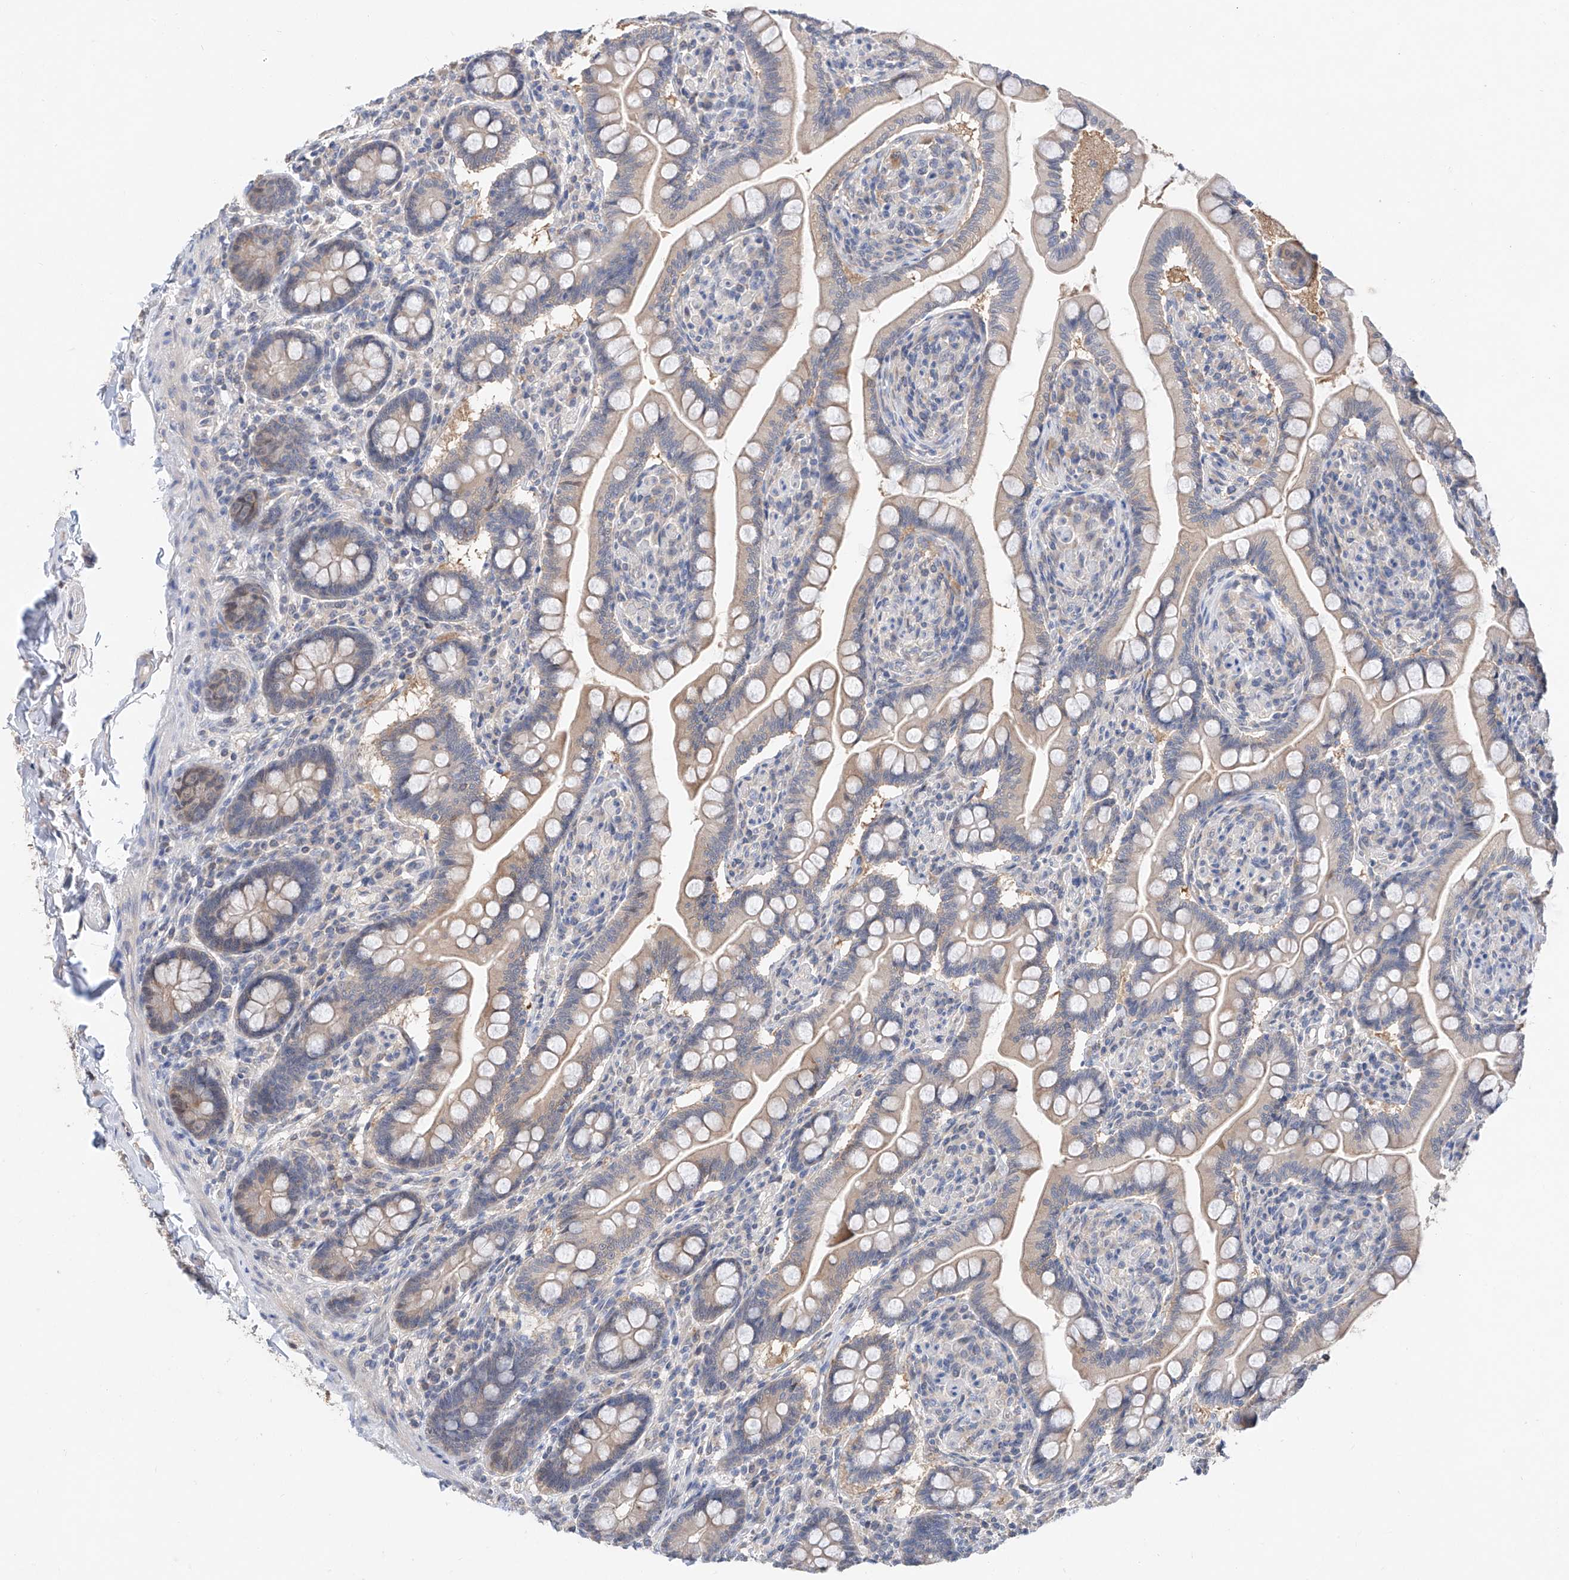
{"staining": {"intensity": "weak", "quantity": "<25%", "location": "cytoplasmic/membranous"}, "tissue": "small intestine", "cell_type": "Glandular cells", "image_type": "normal", "snomed": [{"axis": "morphology", "description": "Normal tissue, NOS"}, {"axis": "topography", "description": "Small intestine"}], "caption": "Photomicrograph shows no significant protein expression in glandular cells of unremarkable small intestine. (Immunohistochemistry, brightfield microscopy, high magnification).", "gene": "FUCA2", "patient": {"sex": "female", "age": 64}}